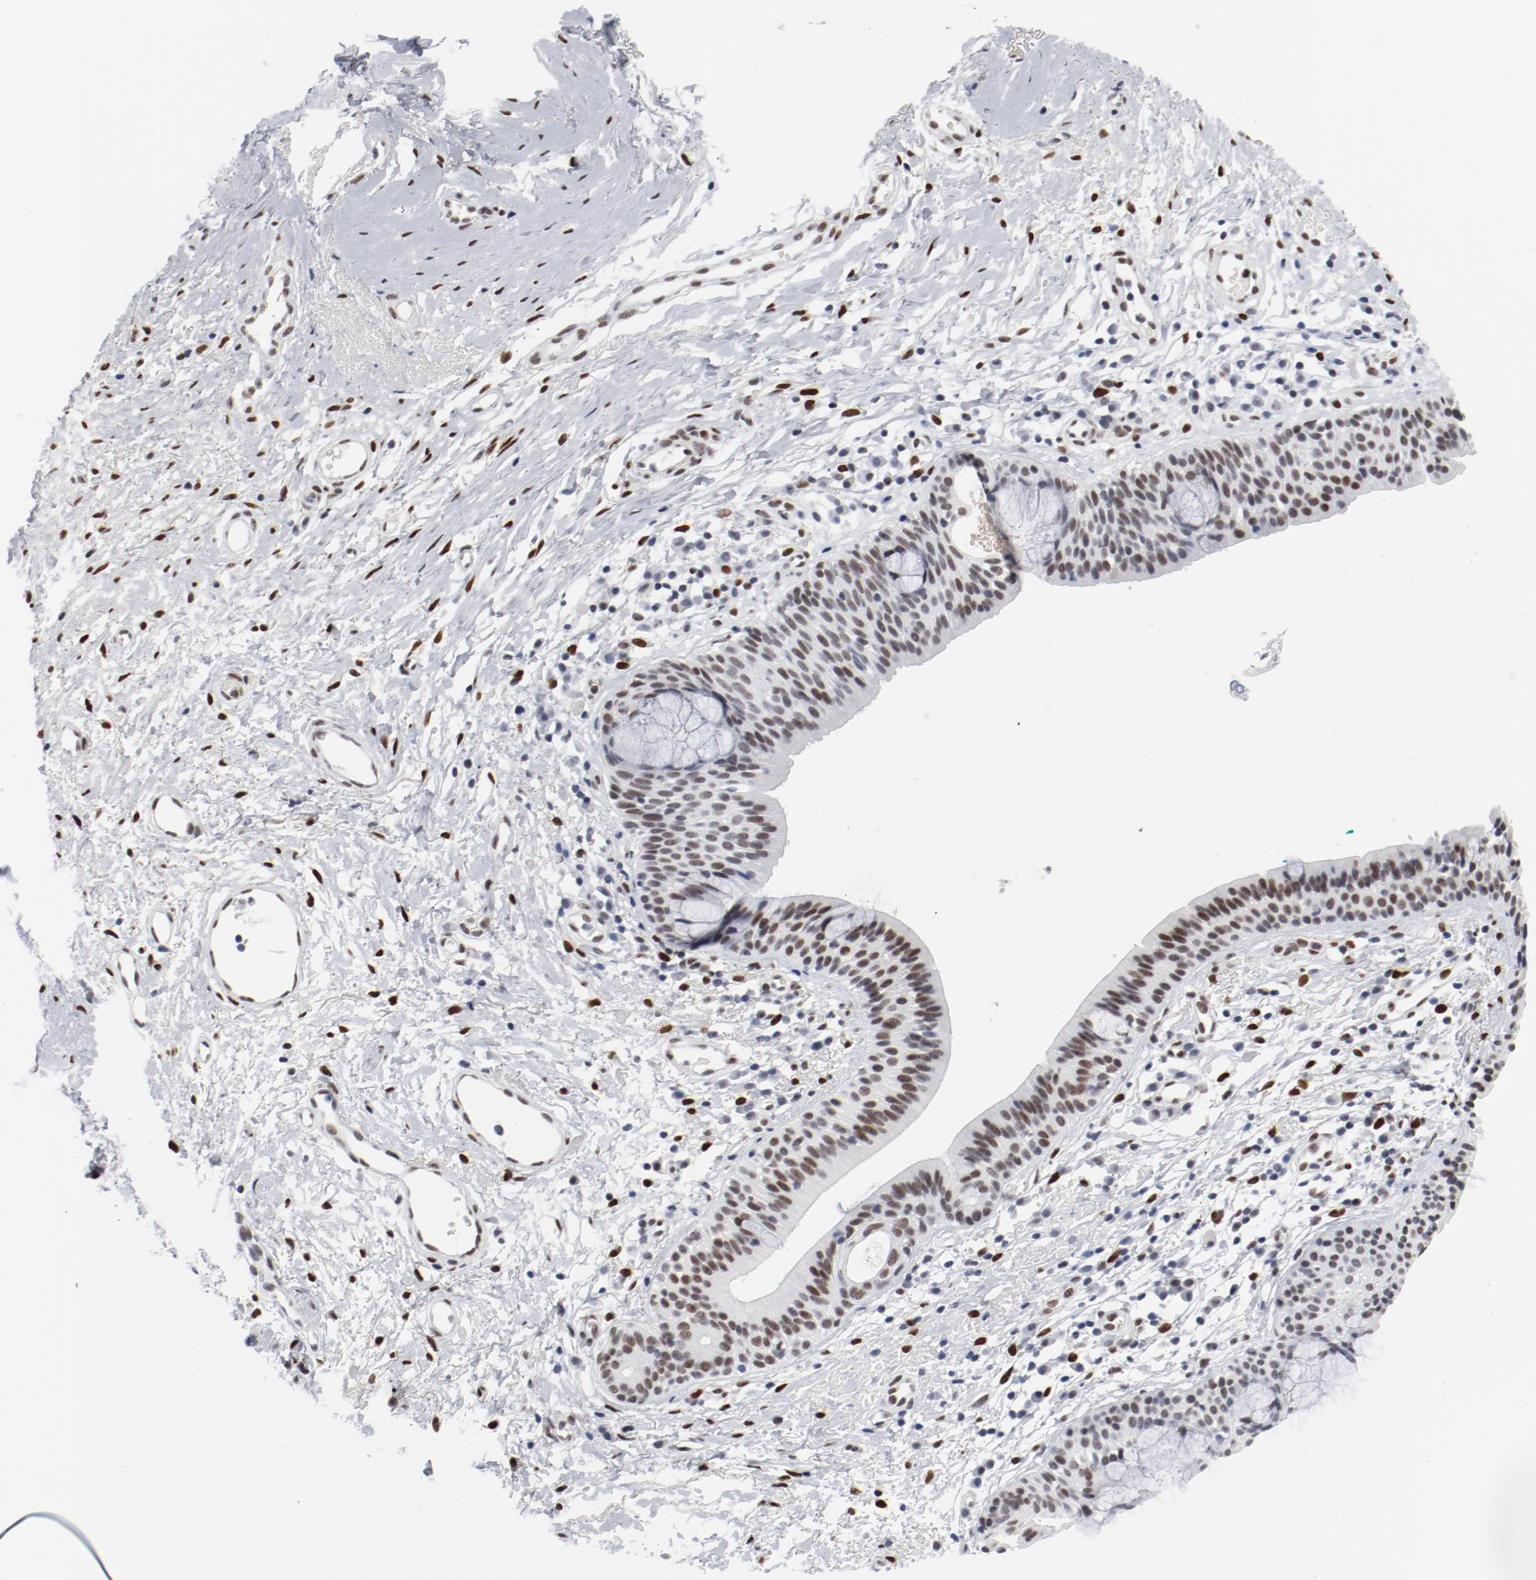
{"staining": {"intensity": "moderate", "quantity": ">75%", "location": "nuclear"}, "tissue": "nasopharynx", "cell_type": "Respiratory epithelial cells", "image_type": "normal", "snomed": [{"axis": "morphology", "description": "Normal tissue, NOS"}, {"axis": "morphology", "description": "Basal cell carcinoma"}, {"axis": "topography", "description": "Cartilage tissue"}, {"axis": "topography", "description": "Nasopharynx"}, {"axis": "topography", "description": "Oral tissue"}], "caption": "High-power microscopy captured an immunohistochemistry (IHC) micrograph of benign nasopharynx, revealing moderate nuclear expression in about >75% of respiratory epithelial cells.", "gene": "ARNT", "patient": {"sex": "female", "age": 77}}